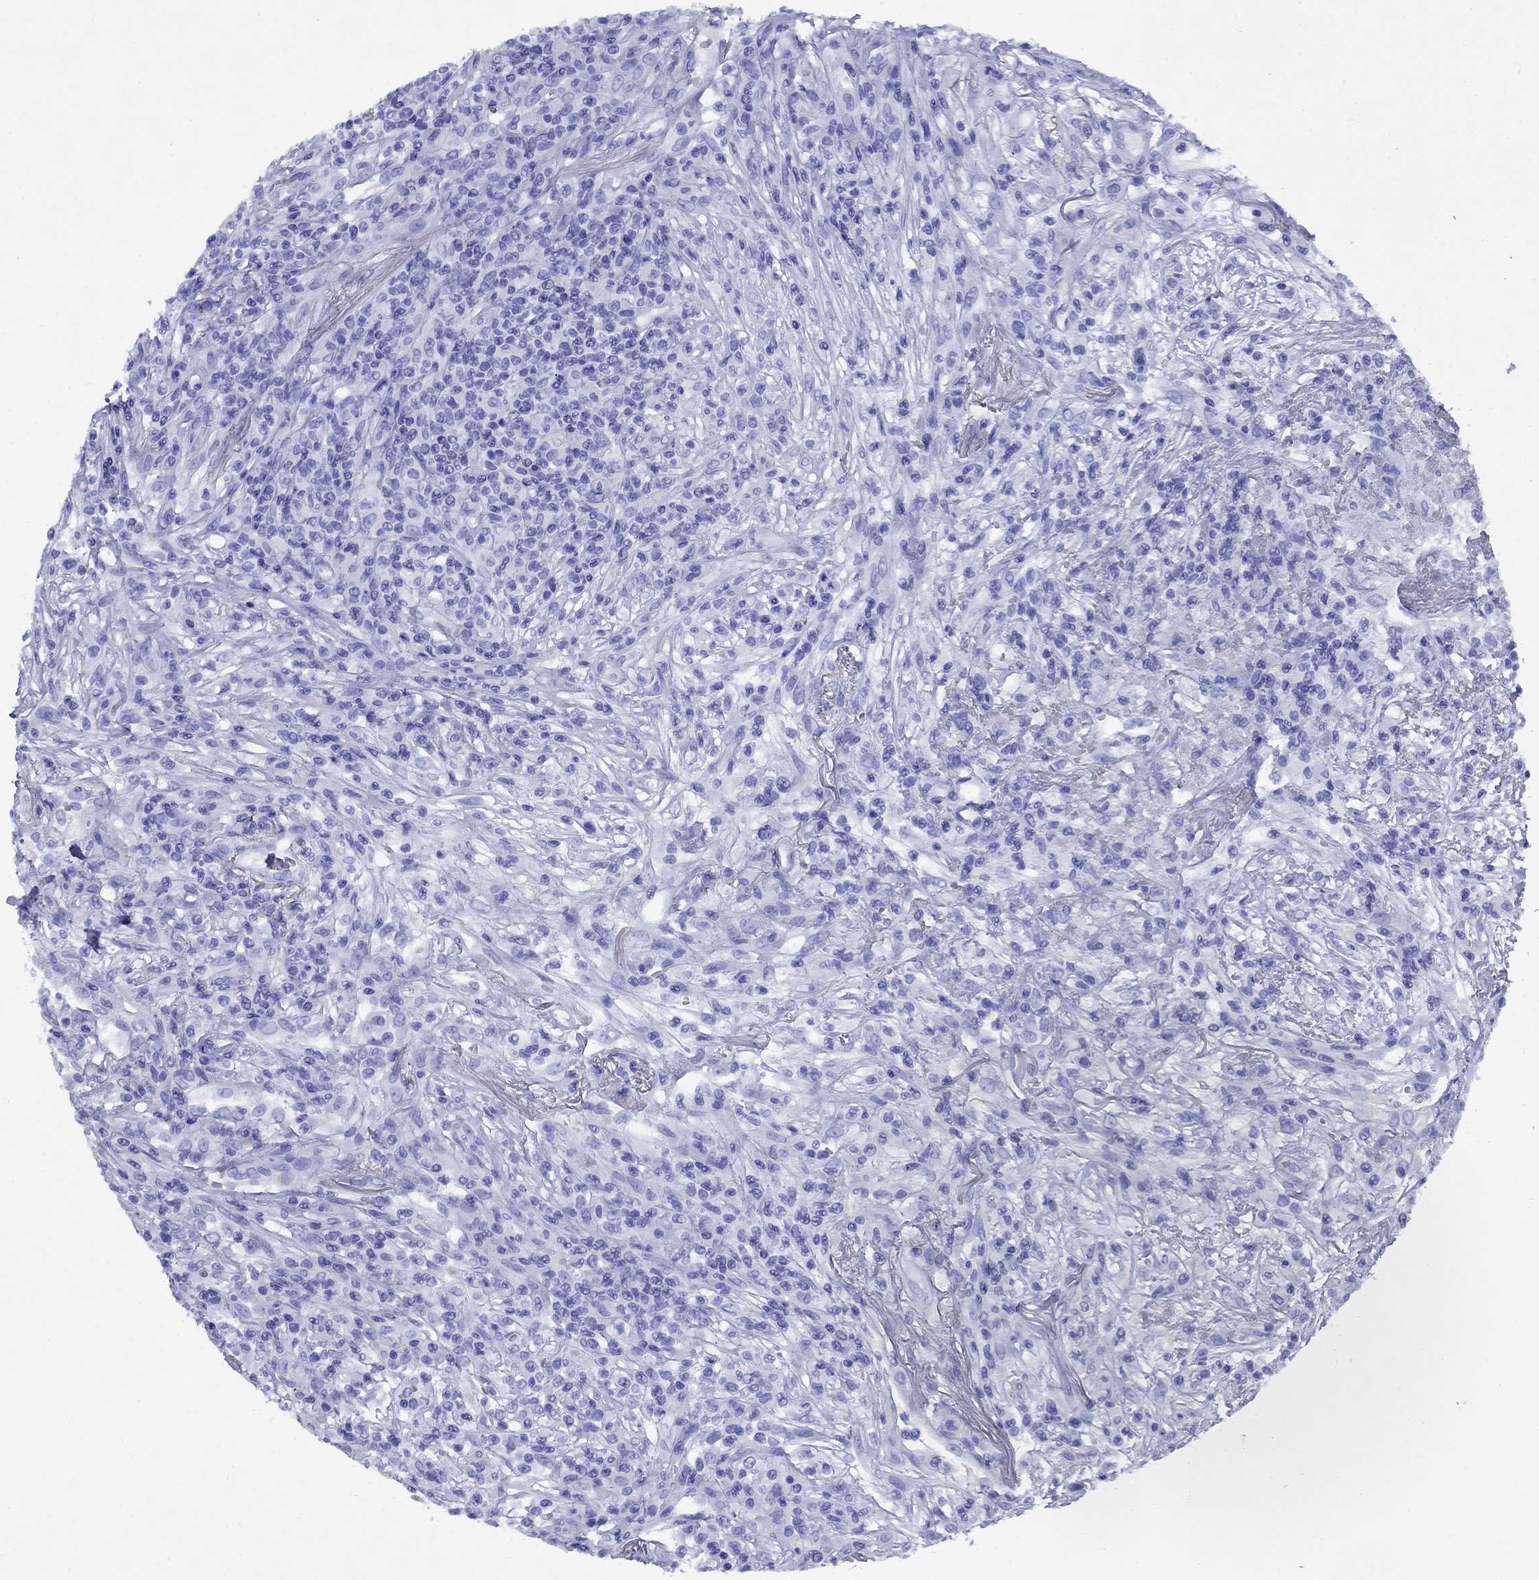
{"staining": {"intensity": "negative", "quantity": "none", "location": "none"}, "tissue": "lymphoma", "cell_type": "Tumor cells", "image_type": "cancer", "snomed": [{"axis": "morphology", "description": "Malignant lymphoma, non-Hodgkin's type, High grade"}, {"axis": "topography", "description": "Lung"}], "caption": "High magnification brightfield microscopy of lymphoma stained with DAB (brown) and counterstained with hematoxylin (blue): tumor cells show no significant staining.", "gene": "STAB2", "patient": {"sex": "male", "age": 79}}